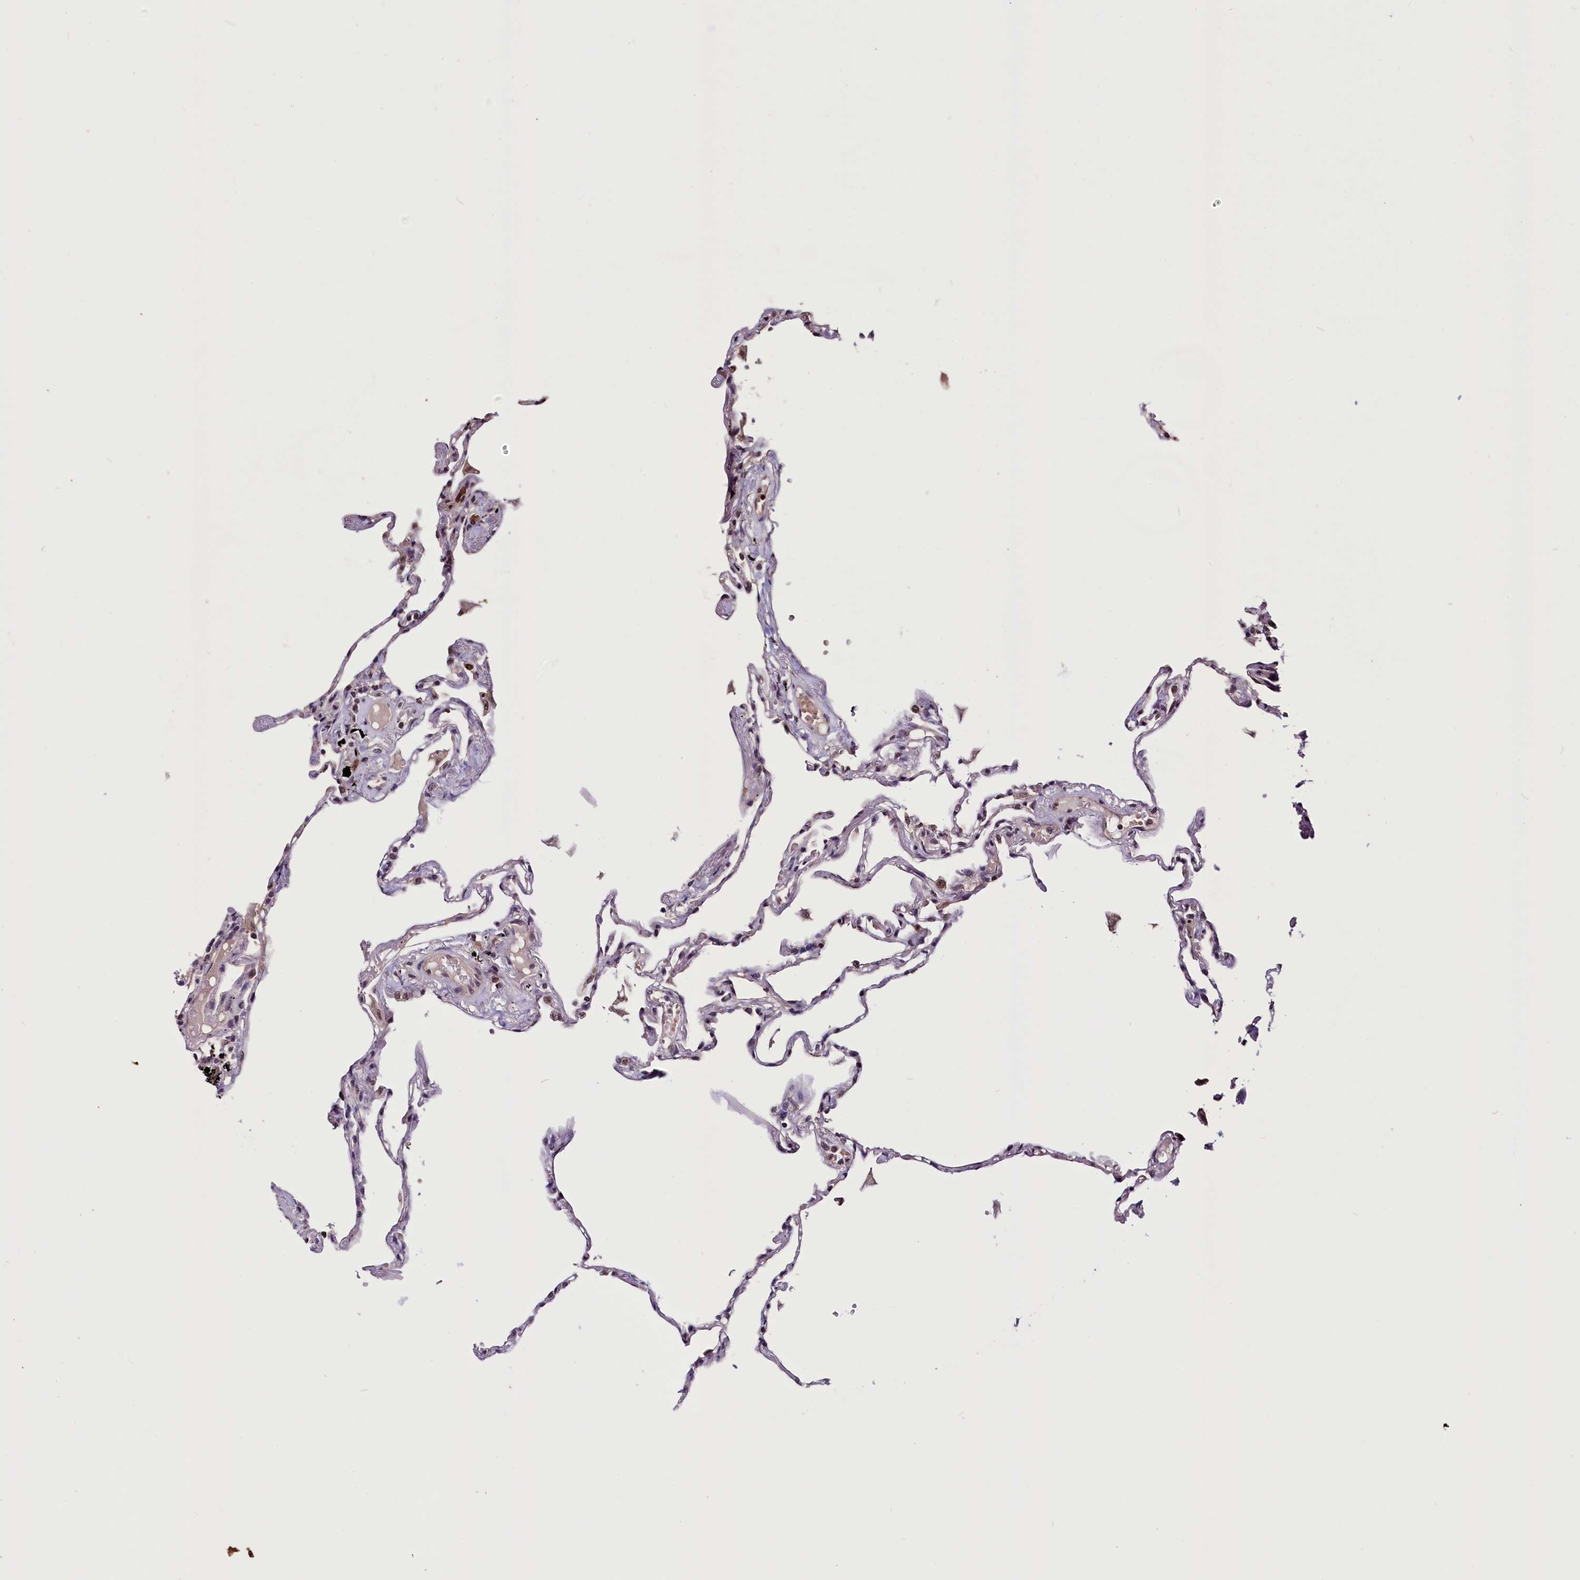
{"staining": {"intensity": "weak", "quantity": "<25%", "location": "cytoplasmic/membranous"}, "tissue": "lung", "cell_type": "Alveolar cells", "image_type": "normal", "snomed": [{"axis": "morphology", "description": "Normal tissue, NOS"}, {"axis": "topography", "description": "Lung"}], "caption": "A photomicrograph of lung stained for a protein exhibits no brown staining in alveolar cells. (DAB (3,3'-diaminobenzidine) immunohistochemistry (IHC) visualized using brightfield microscopy, high magnification).", "gene": "RNMT", "patient": {"sex": "female", "age": 67}}